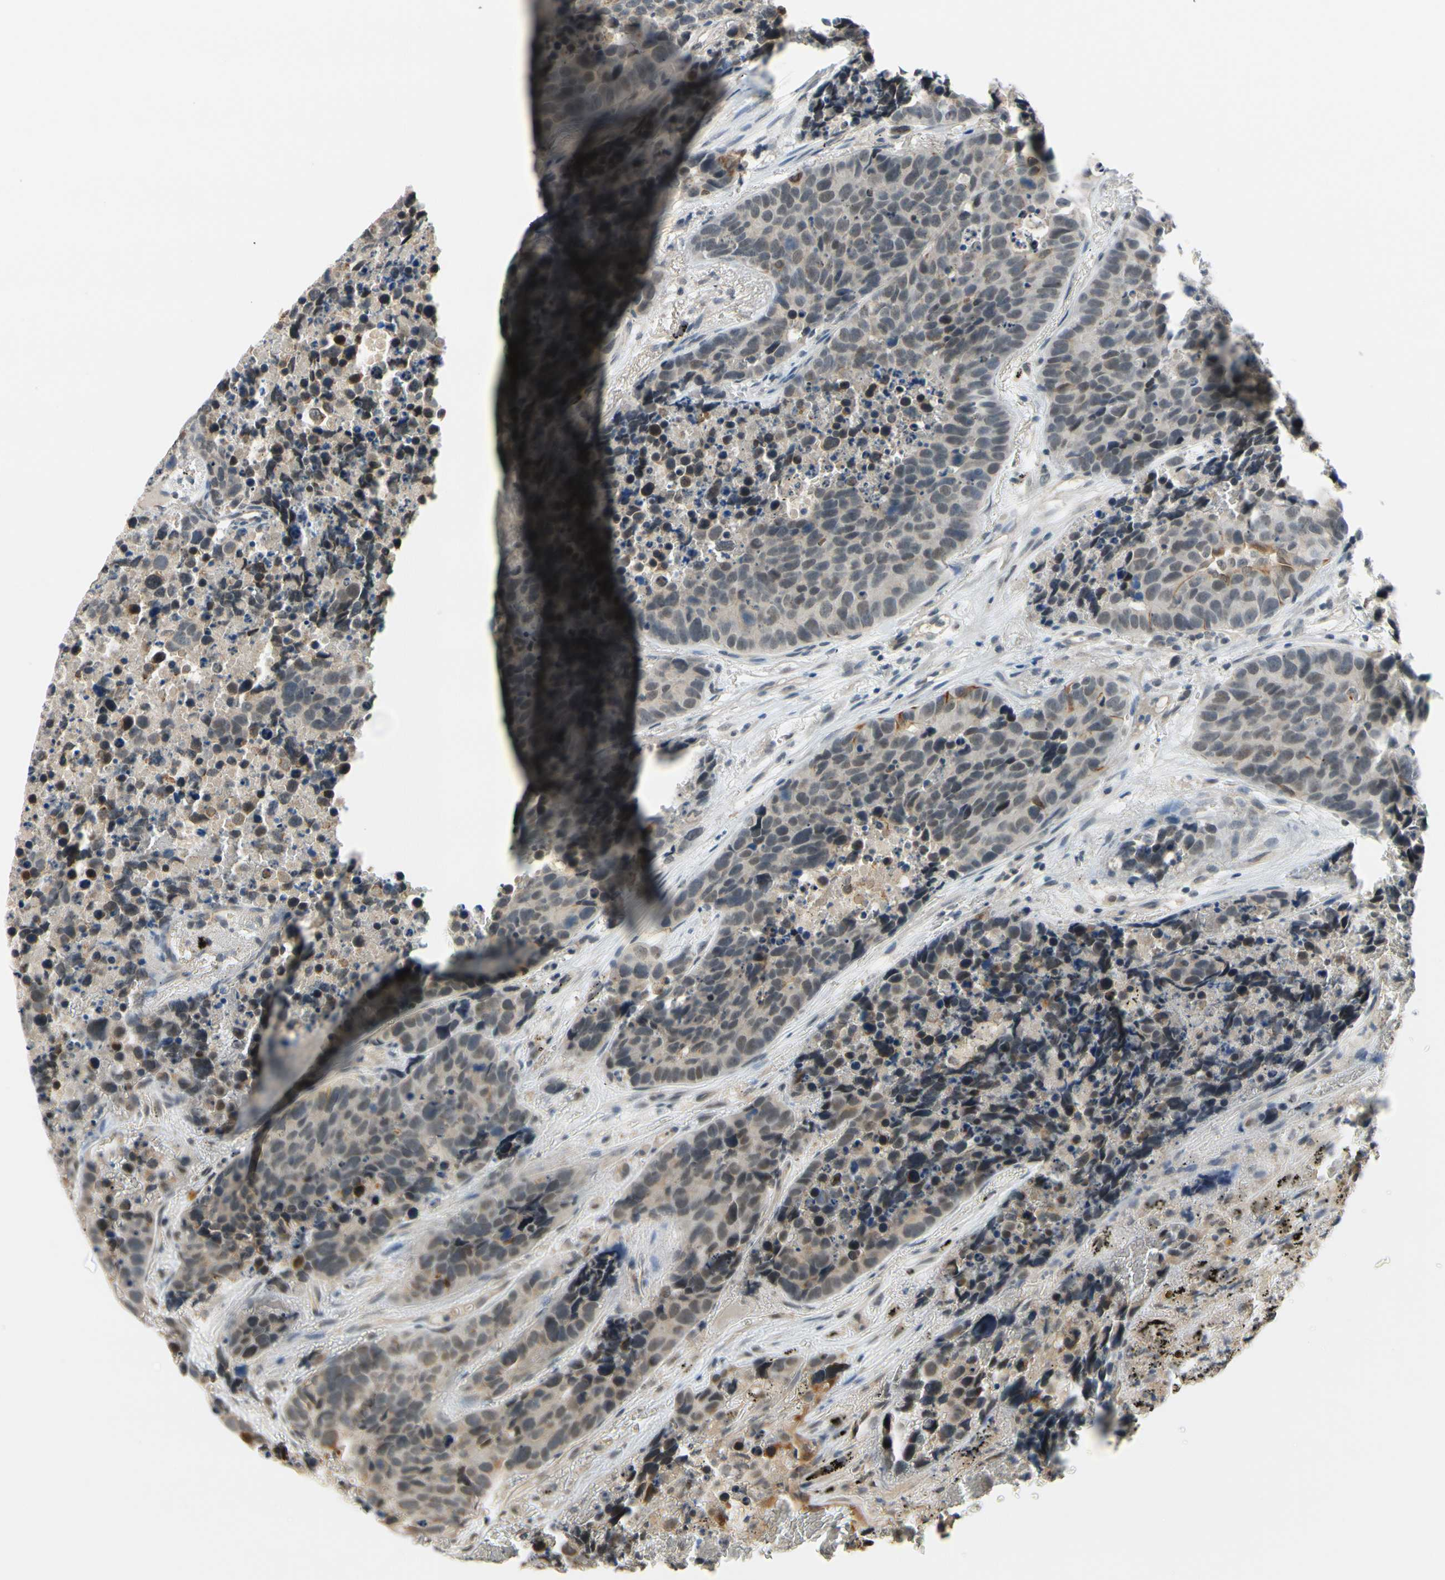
{"staining": {"intensity": "weak", "quantity": "<25%", "location": "cytoplasmic/membranous,nuclear"}, "tissue": "carcinoid", "cell_type": "Tumor cells", "image_type": "cancer", "snomed": [{"axis": "morphology", "description": "Carcinoid, malignant, NOS"}, {"axis": "topography", "description": "Lung"}], "caption": "Immunohistochemical staining of human carcinoid (malignant) exhibits no significant staining in tumor cells. The staining is performed using DAB brown chromogen with nuclei counter-stained in using hematoxylin.", "gene": "TAF12", "patient": {"sex": "male", "age": 60}}